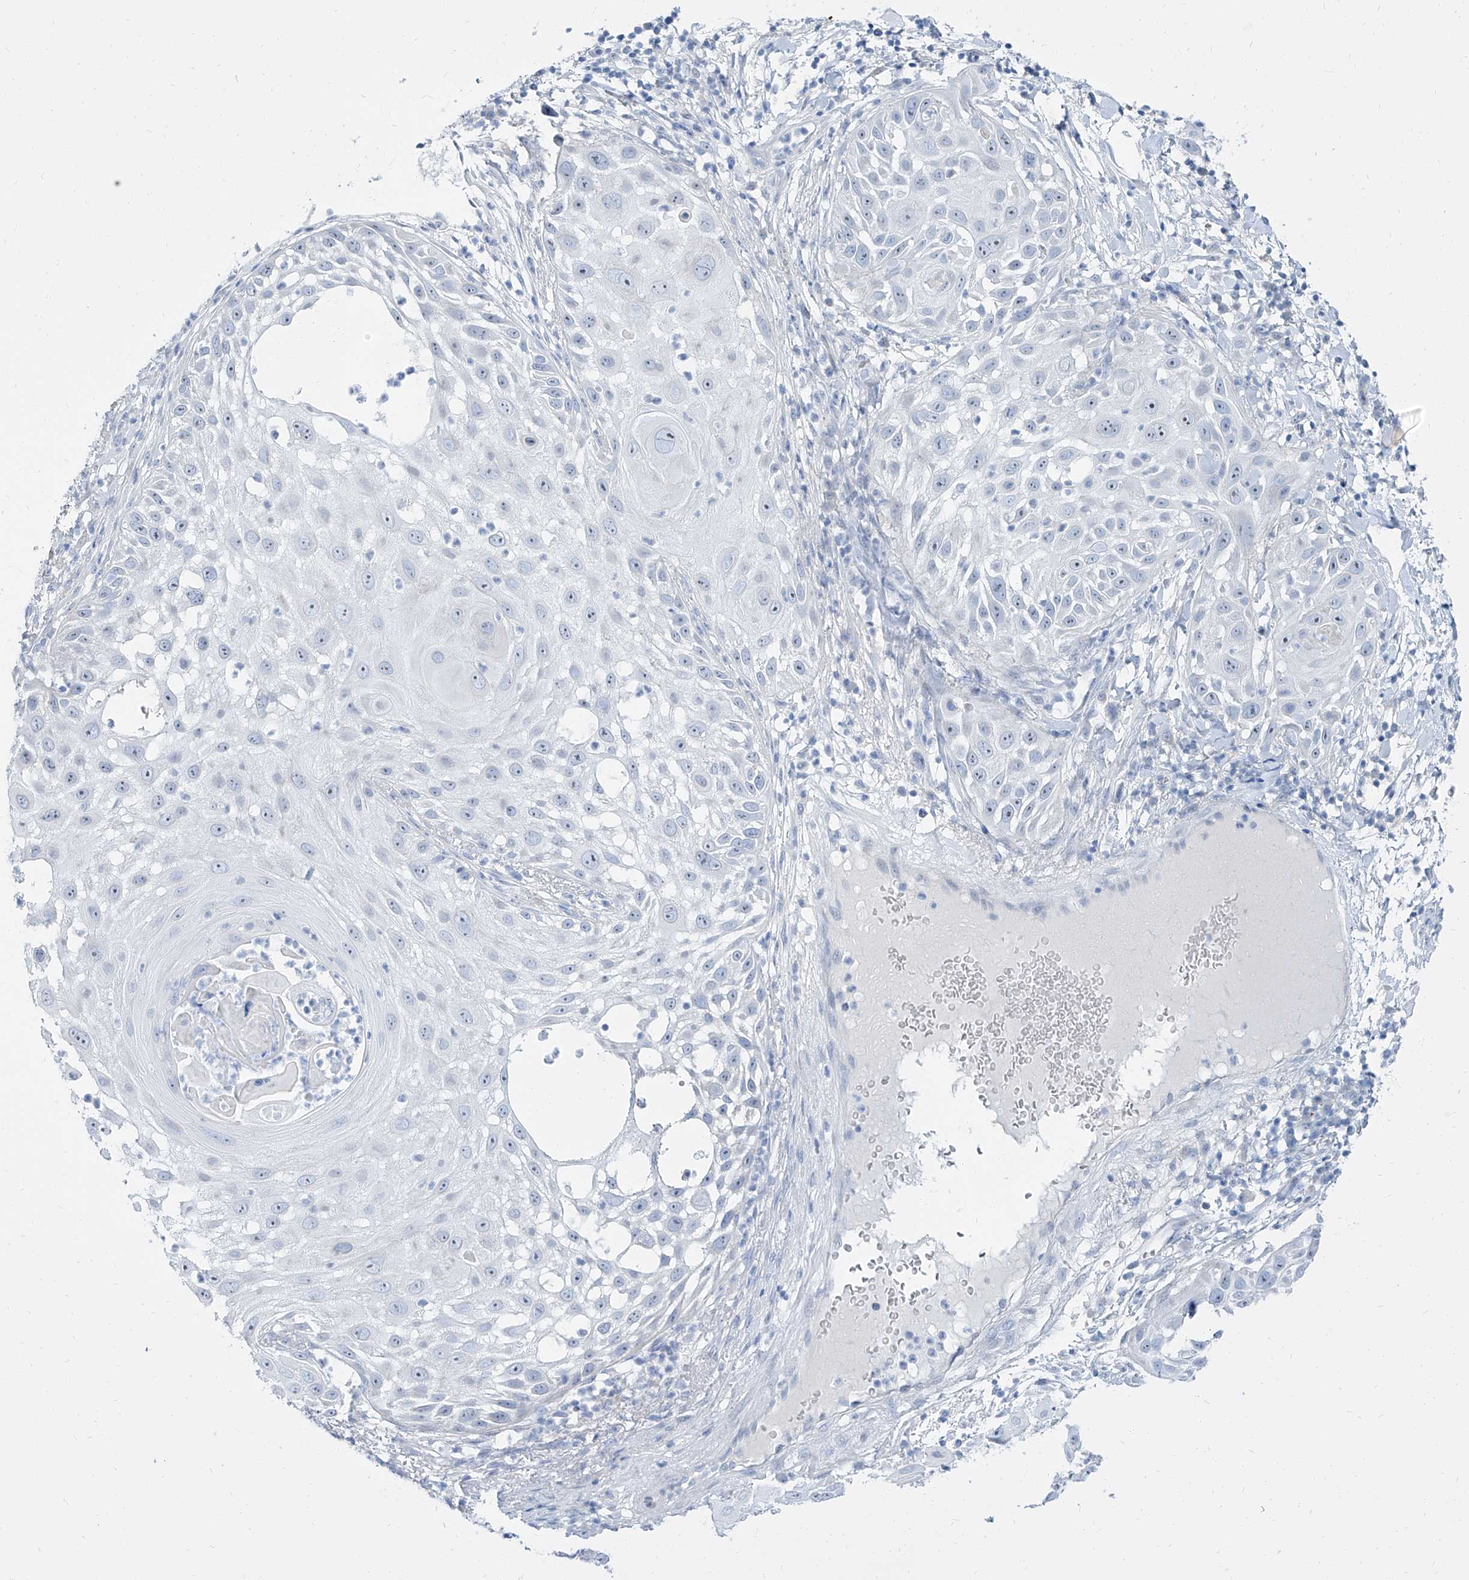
{"staining": {"intensity": "negative", "quantity": "none", "location": "none"}, "tissue": "skin cancer", "cell_type": "Tumor cells", "image_type": "cancer", "snomed": [{"axis": "morphology", "description": "Squamous cell carcinoma, NOS"}, {"axis": "topography", "description": "Skin"}], "caption": "The photomicrograph demonstrates no staining of tumor cells in squamous cell carcinoma (skin). (DAB (3,3'-diaminobenzidine) immunohistochemistry (IHC), high magnification).", "gene": "TXLNB", "patient": {"sex": "female", "age": 44}}